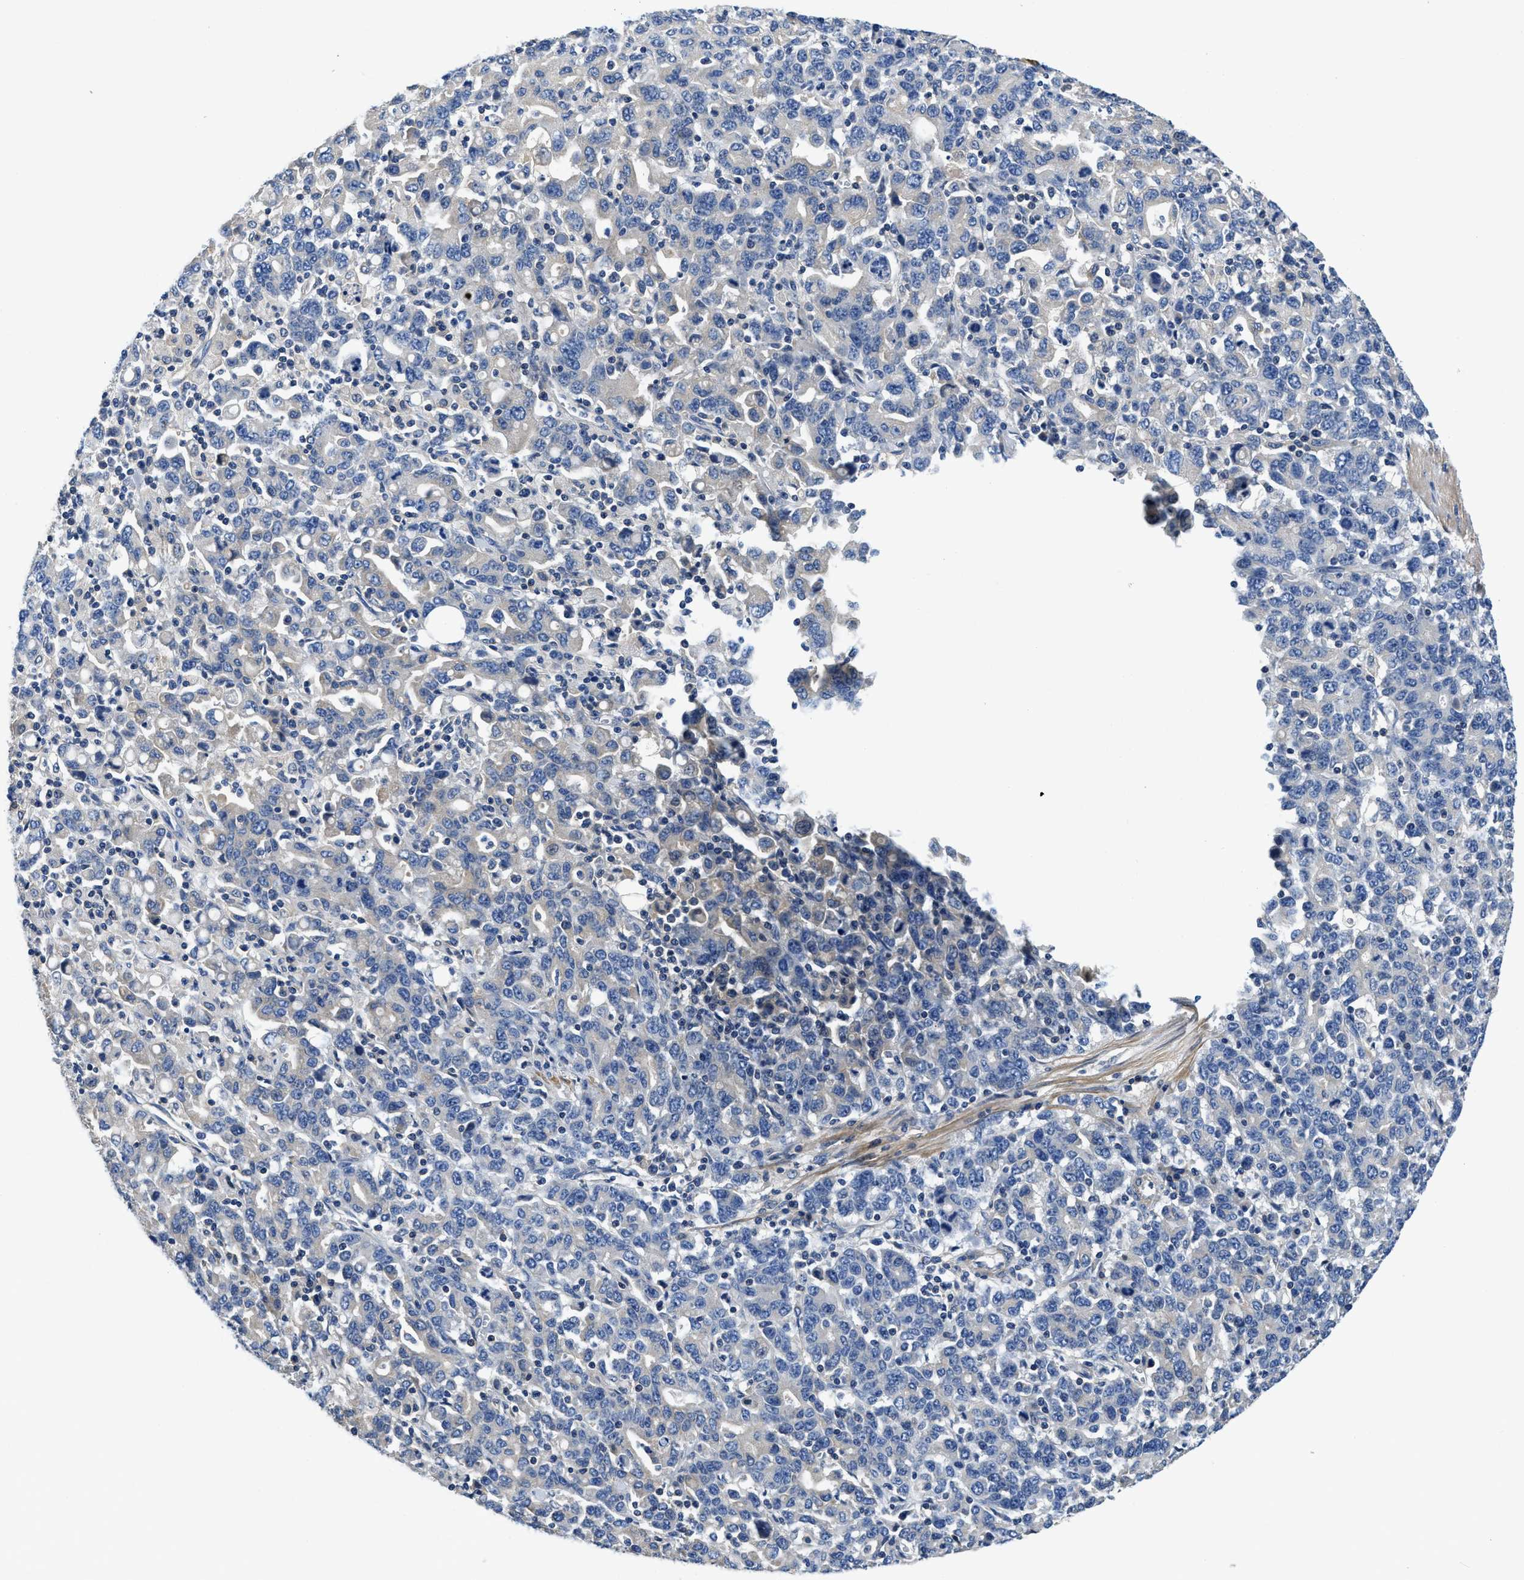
{"staining": {"intensity": "negative", "quantity": "none", "location": "none"}, "tissue": "stomach cancer", "cell_type": "Tumor cells", "image_type": "cancer", "snomed": [{"axis": "morphology", "description": "Adenocarcinoma, NOS"}, {"axis": "topography", "description": "Stomach, upper"}], "caption": "Immunohistochemistry of stomach cancer (adenocarcinoma) shows no expression in tumor cells. Nuclei are stained in blue.", "gene": "STAT2", "patient": {"sex": "male", "age": 69}}